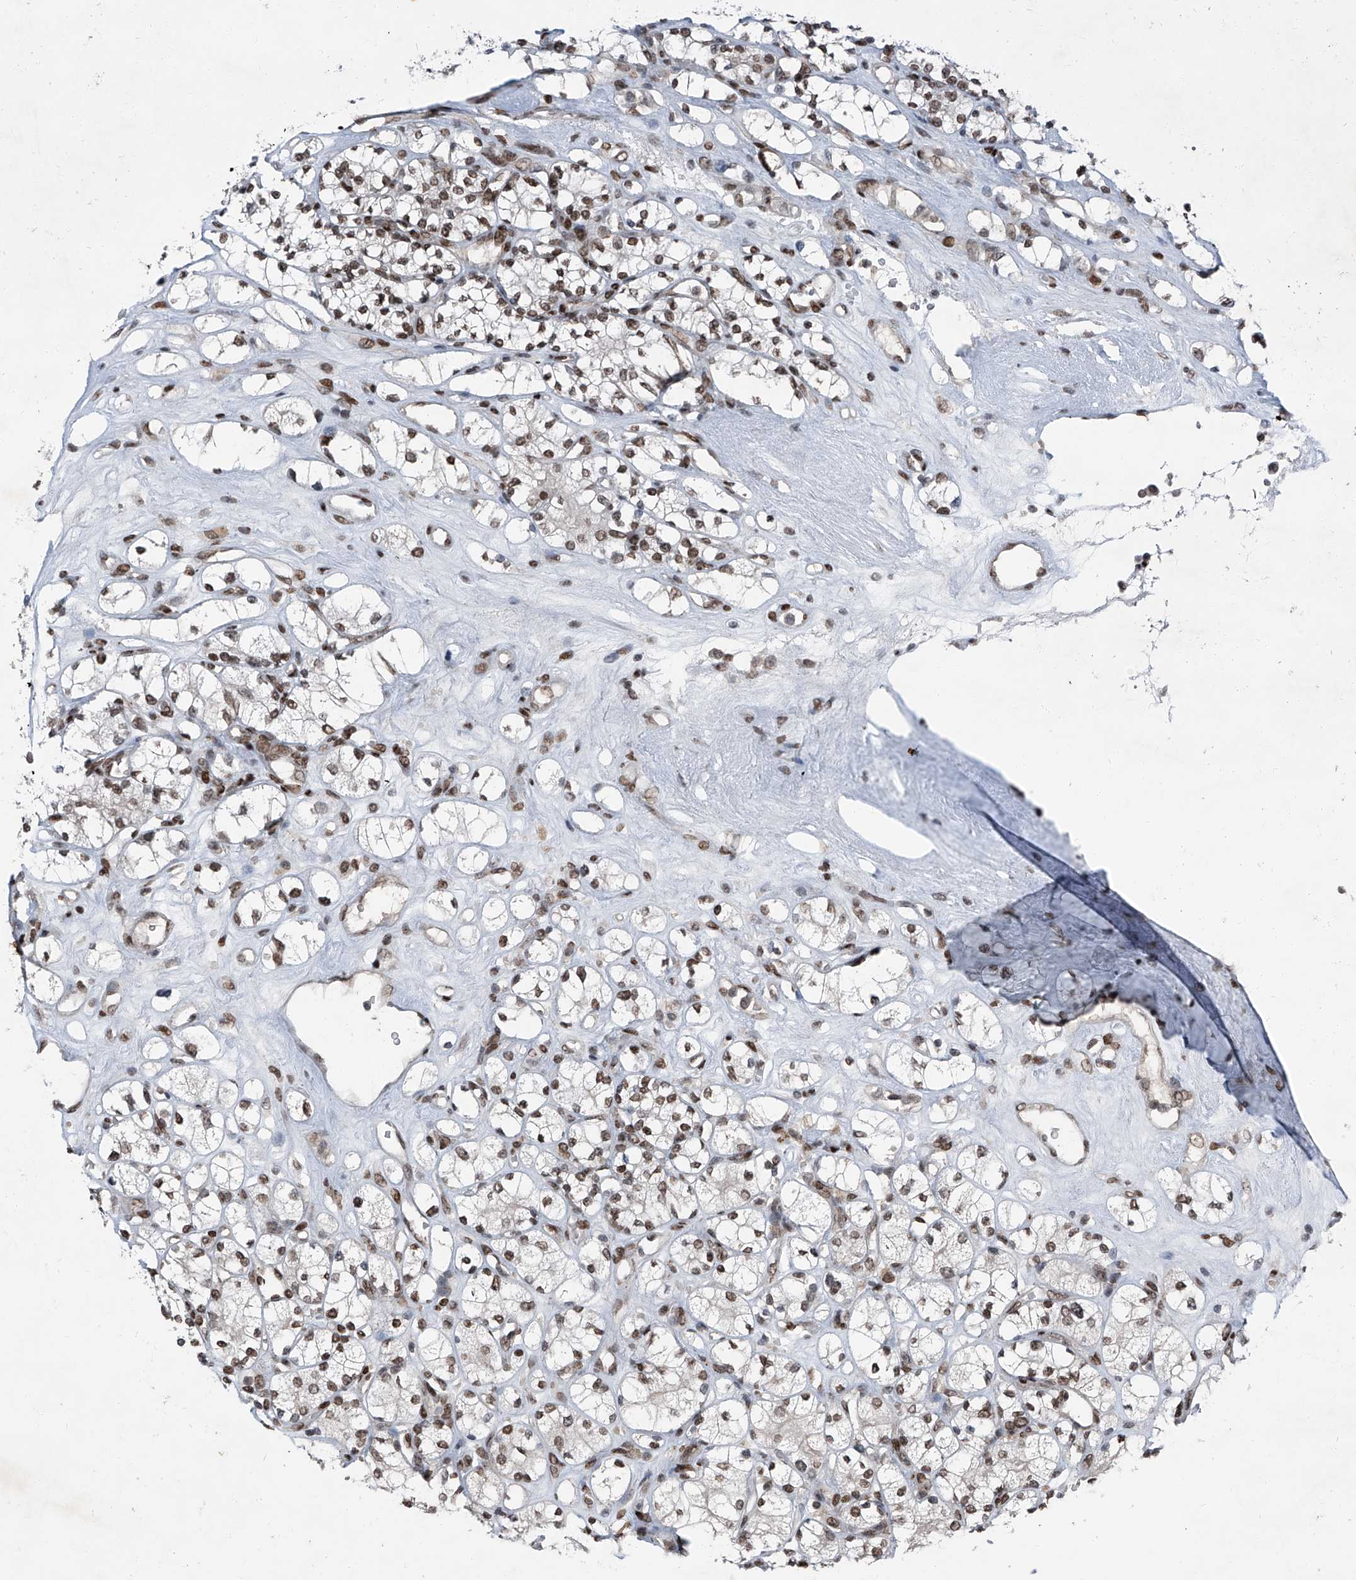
{"staining": {"intensity": "moderate", "quantity": ">75%", "location": "nuclear"}, "tissue": "renal cancer", "cell_type": "Tumor cells", "image_type": "cancer", "snomed": [{"axis": "morphology", "description": "Adenocarcinoma, NOS"}, {"axis": "topography", "description": "Kidney"}], "caption": "Protein expression analysis of human renal cancer (adenocarcinoma) reveals moderate nuclear staining in about >75% of tumor cells.", "gene": "BMI1", "patient": {"sex": "male", "age": 77}}